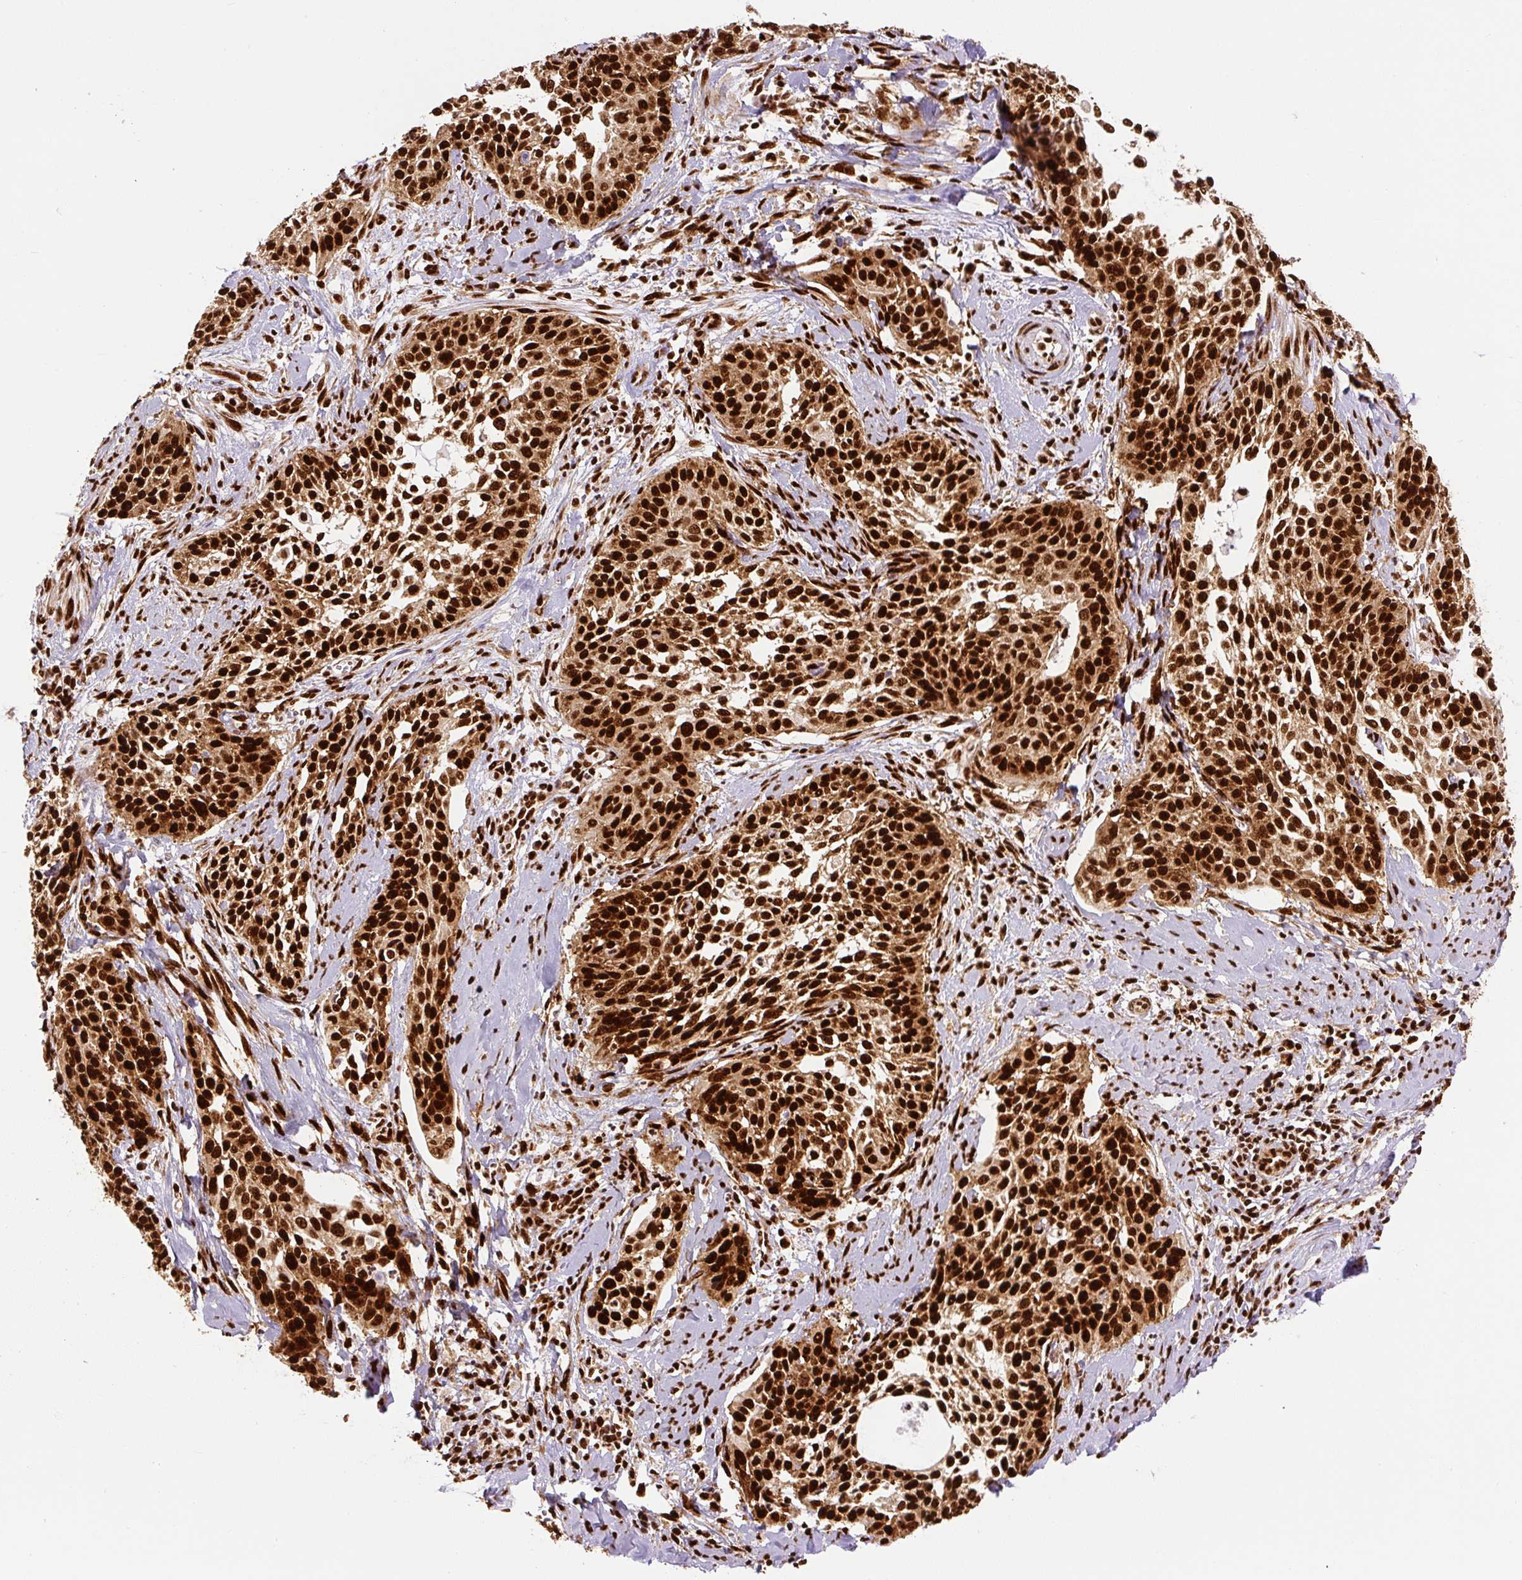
{"staining": {"intensity": "strong", "quantity": ">75%", "location": "nuclear"}, "tissue": "cervical cancer", "cell_type": "Tumor cells", "image_type": "cancer", "snomed": [{"axis": "morphology", "description": "Squamous cell carcinoma, NOS"}, {"axis": "topography", "description": "Cervix"}], "caption": "Protein analysis of cervical squamous cell carcinoma tissue shows strong nuclear staining in approximately >75% of tumor cells.", "gene": "FUS", "patient": {"sex": "female", "age": 44}}